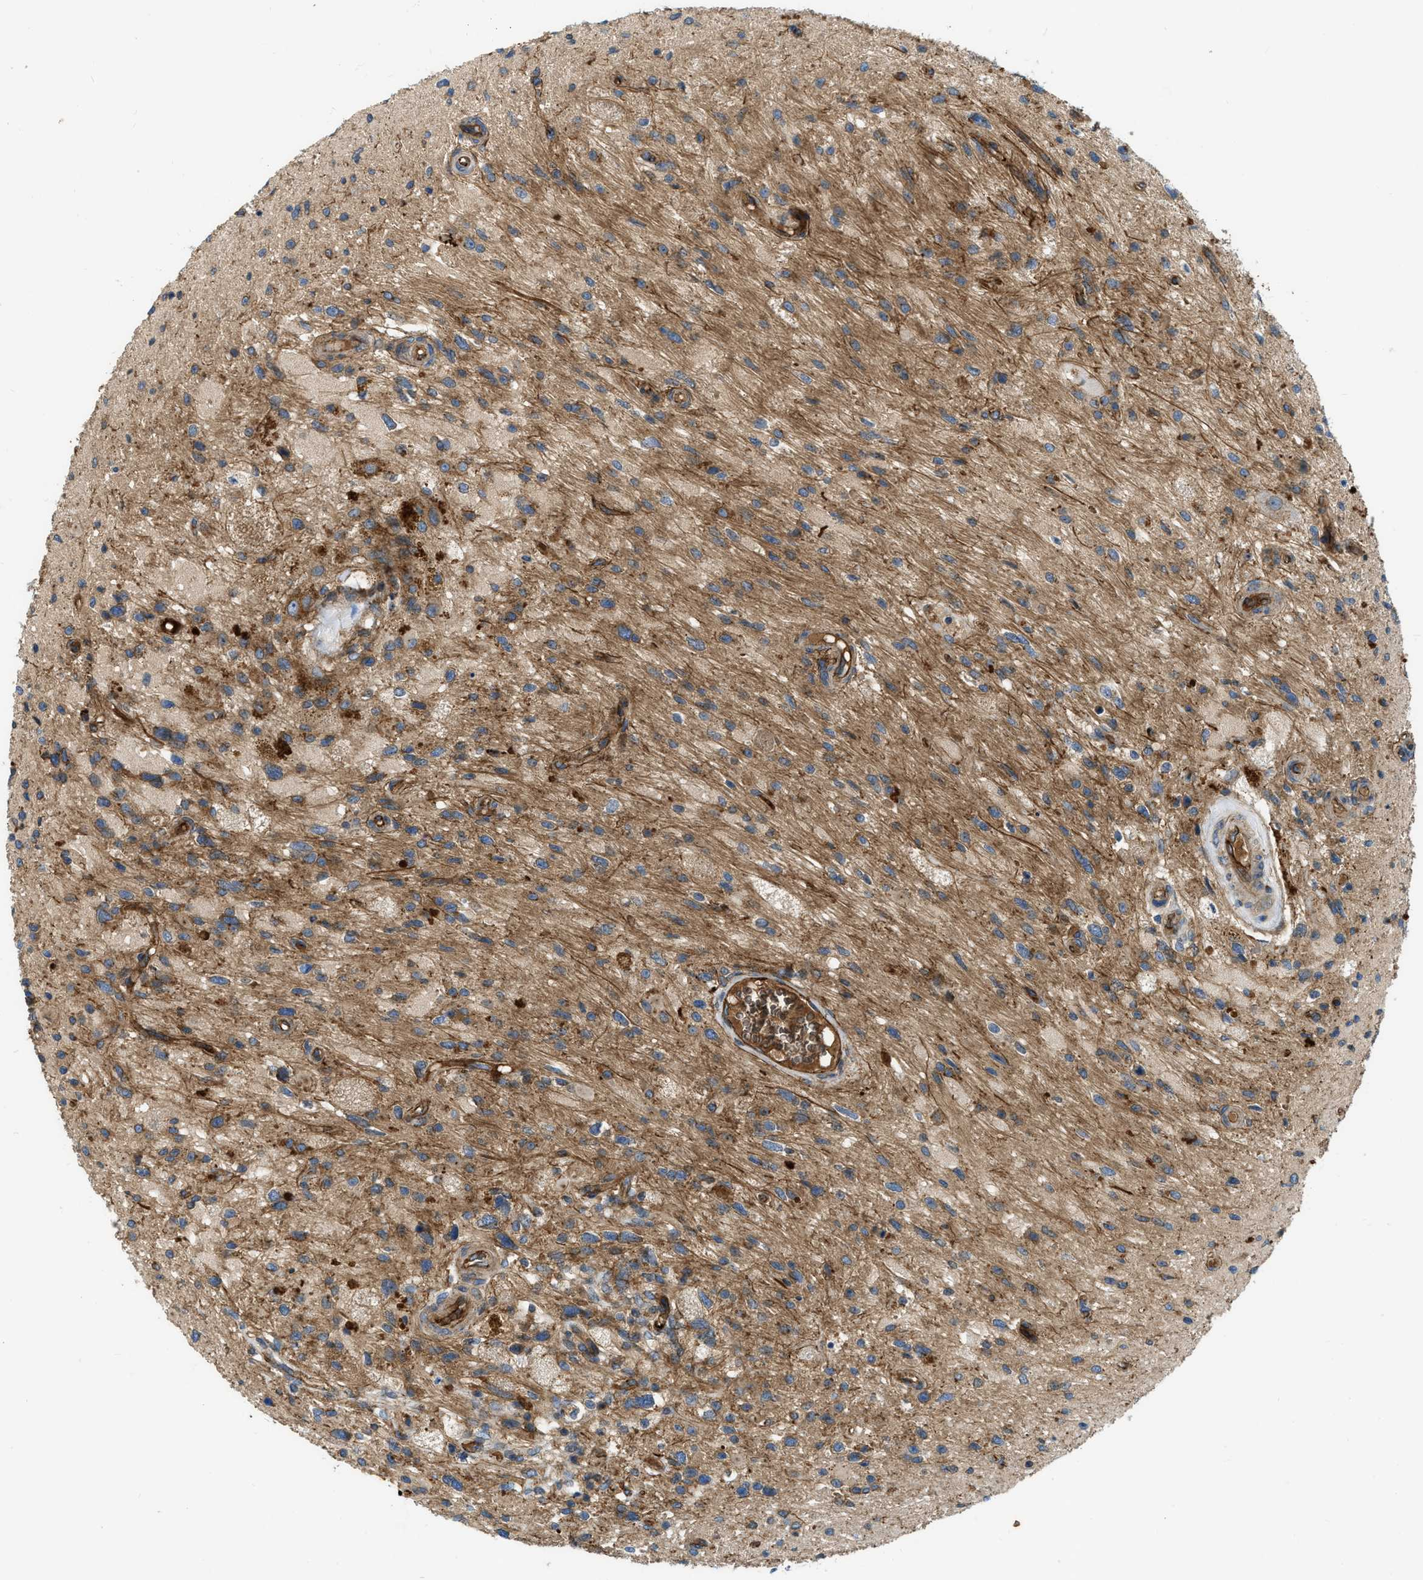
{"staining": {"intensity": "moderate", "quantity": "25%-75%", "location": "cytoplasmic/membranous"}, "tissue": "glioma", "cell_type": "Tumor cells", "image_type": "cancer", "snomed": [{"axis": "morphology", "description": "Glioma, malignant, High grade"}, {"axis": "topography", "description": "Brain"}], "caption": "Protein staining of glioma tissue exhibits moderate cytoplasmic/membranous expression in about 25%-75% of tumor cells.", "gene": "ERC1", "patient": {"sex": "male", "age": 33}}